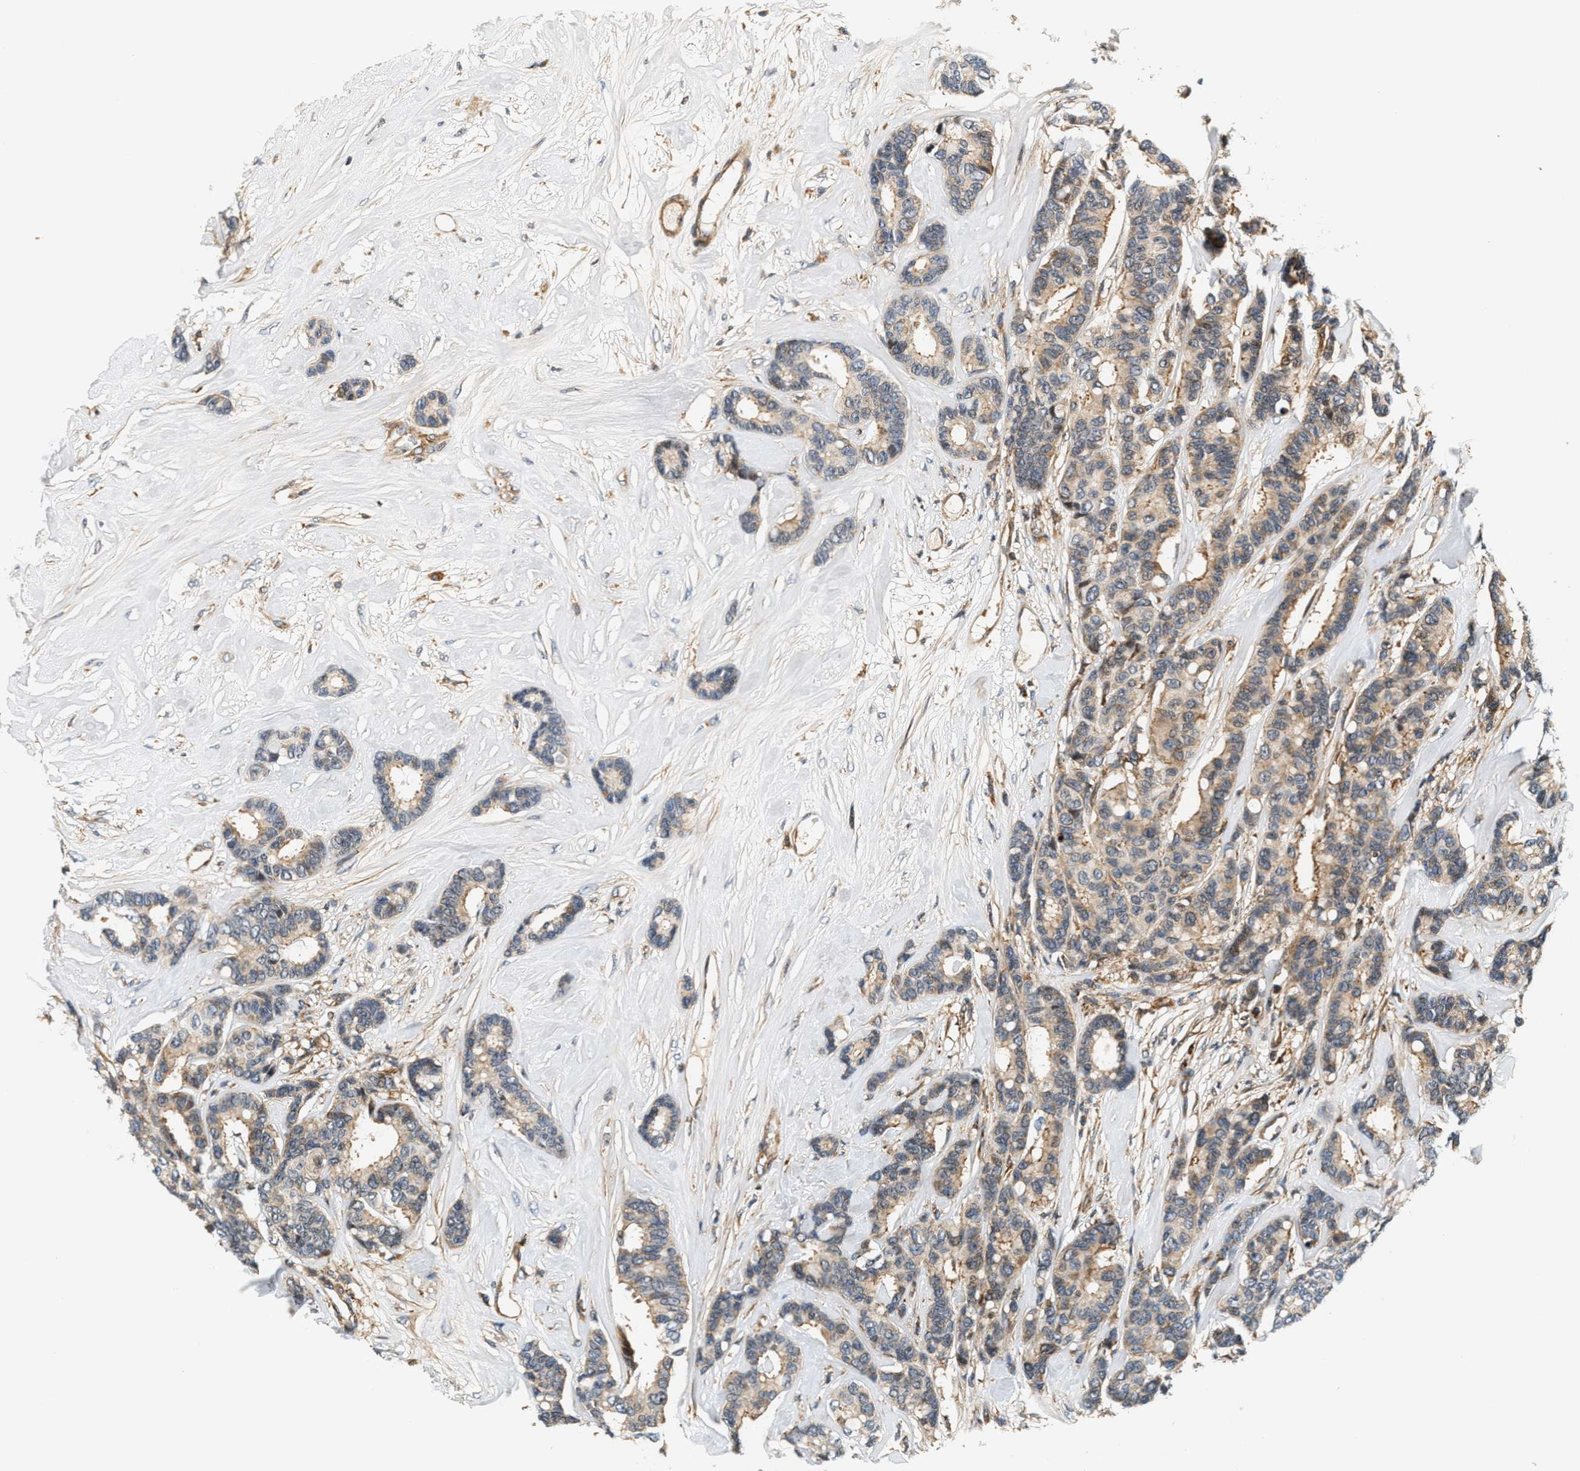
{"staining": {"intensity": "weak", "quantity": ">75%", "location": "cytoplasmic/membranous"}, "tissue": "breast cancer", "cell_type": "Tumor cells", "image_type": "cancer", "snomed": [{"axis": "morphology", "description": "Duct carcinoma"}, {"axis": "topography", "description": "Breast"}], "caption": "Protein expression analysis of breast invasive ductal carcinoma demonstrates weak cytoplasmic/membranous expression in about >75% of tumor cells.", "gene": "SAMD9", "patient": {"sex": "female", "age": 87}}